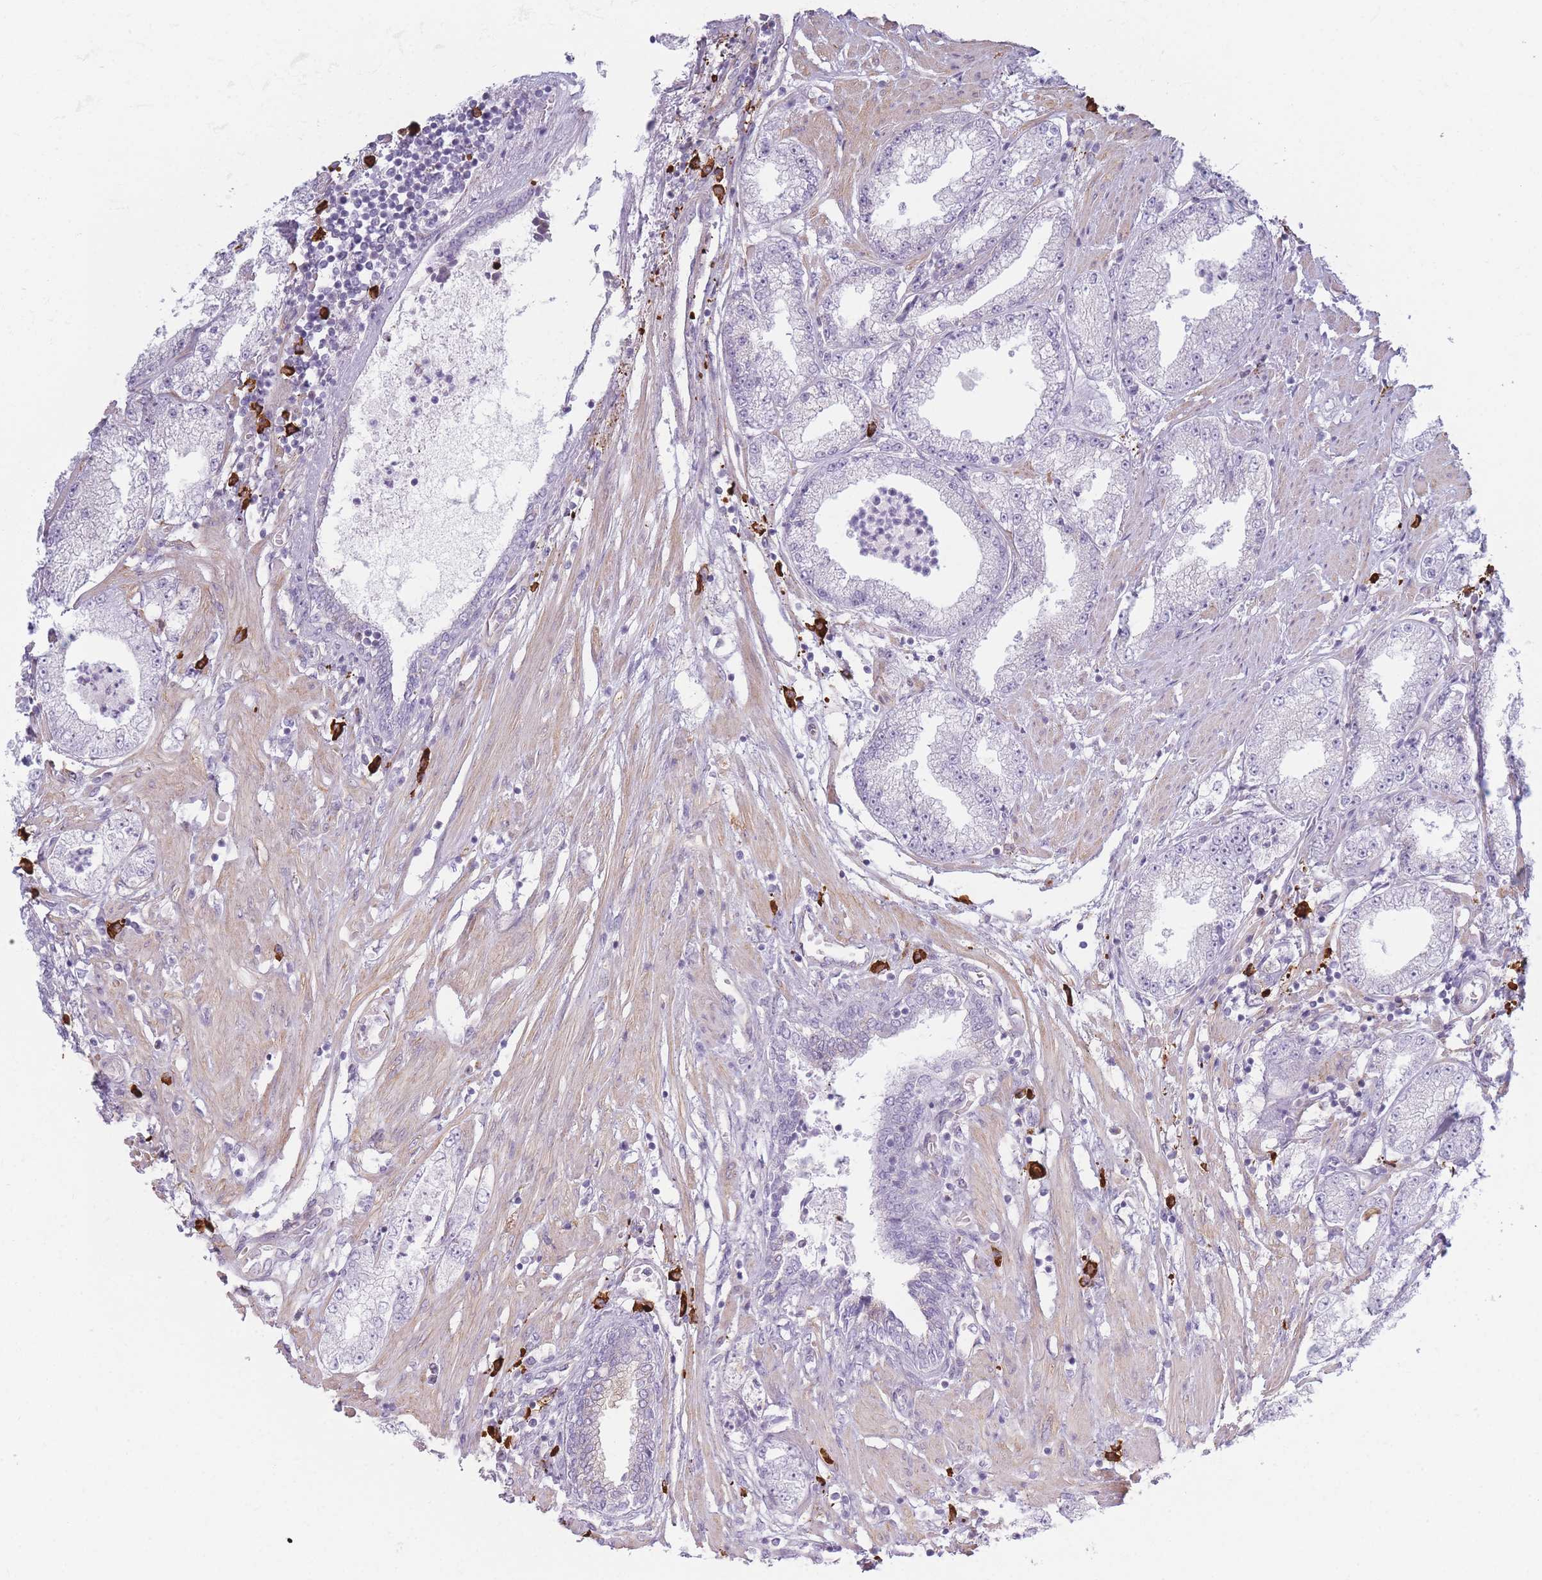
{"staining": {"intensity": "negative", "quantity": "none", "location": "none"}, "tissue": "prostate cancer", "cell_type": "Tumor cells", "image_type": "cancer", "snomed": [{"axis": "morphology", "description": "Adenocarcinoma, High grade"}, {"axis": "topography", "description": "Prostate"}], "caption": "The micrograph shows no significant staining in tumor cells of high-grade adenocarcinoma (prostate).", "gene": "PLEKHG2", "patient": {"sex": "male", "age": 69}}